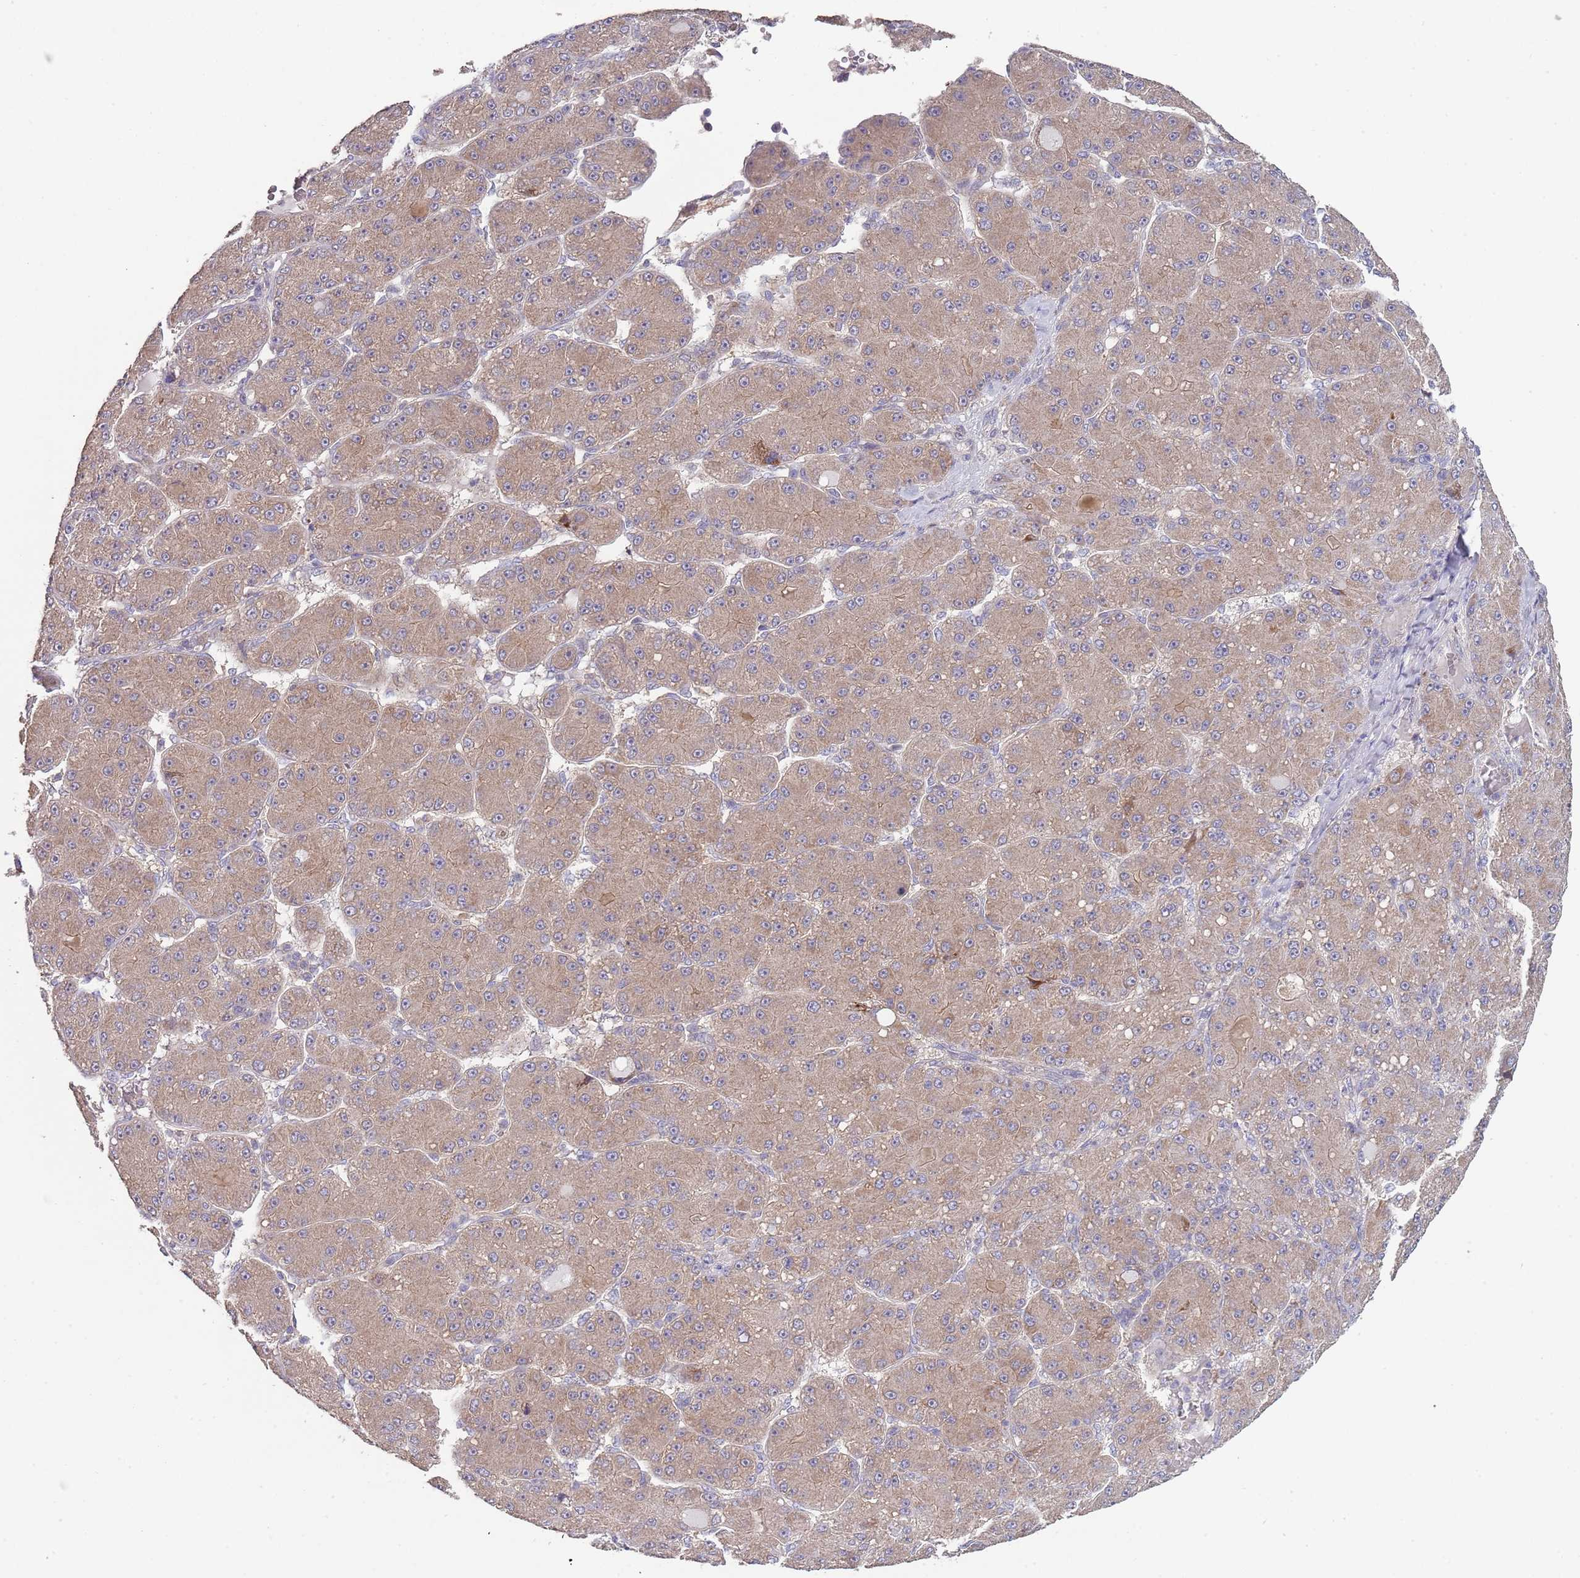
{"staining": {"intensity": "weak", "quantity": ">75%", "location": "cytoplasmic/membranous"}, "tissue": "liver cancer", "cell_type": "Tumor cells", "image_type": "cancer", "snomed": [{"axis": "morphology", "description": "Carcinoma, Hepatocellular, NOS"}, {"axis": "topography", "description": "Liver"}], "caption": "Protein analysis of liver cancer (hepatocellular carcinoma) tissue displays weak cytoplasmic/membranous staining in about >75% of tumor cells. Using DAB (brown) and hematoxylin (blue) stains, captured at high magnification using brightfield microscopy.", "gene": "ABCC10", "patient": {"sex": "male", "age": 67}}